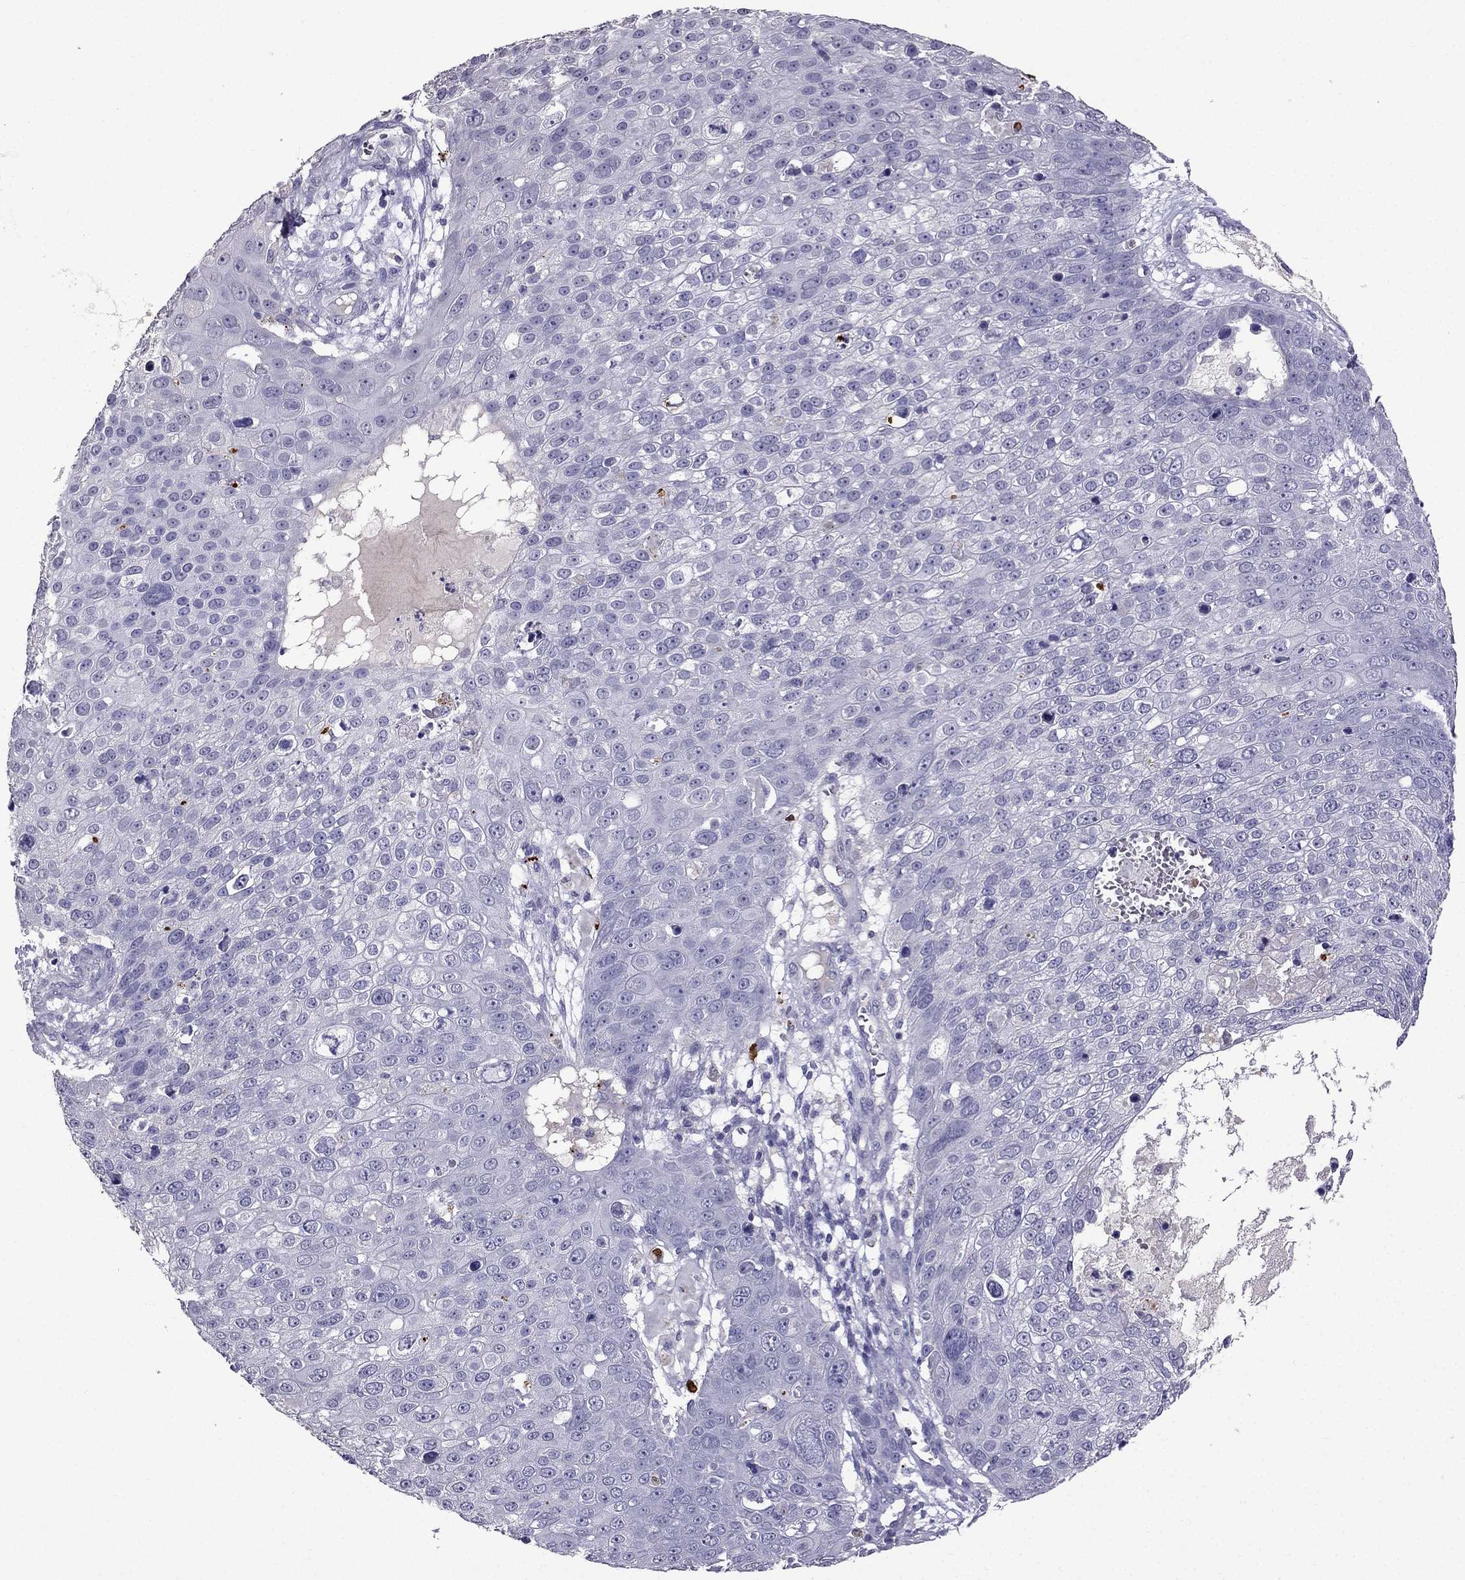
{"staining": {"intensity": "negative", "quantity": "none", "location": "none"}, "tissue": "skin cancer", "cell_type": "Tumor cells", "image_type": "cancer", "snomed": [{"axis": "morphology", "description": "Squamous cell carcinoma, NOS"}, {"axis": "topography", "description": "Skin"}], "caption": "Tumor cells are negative for brown protein staining in squamous cell carcinoma (skin). The staining is performed using DAB (3,3'-diaminobenzidine) brown chromogen with nuclei counter-stained in using hematoxylin.", "gene": "SCG5", "patient": {"sex": "male", "age": 71}}